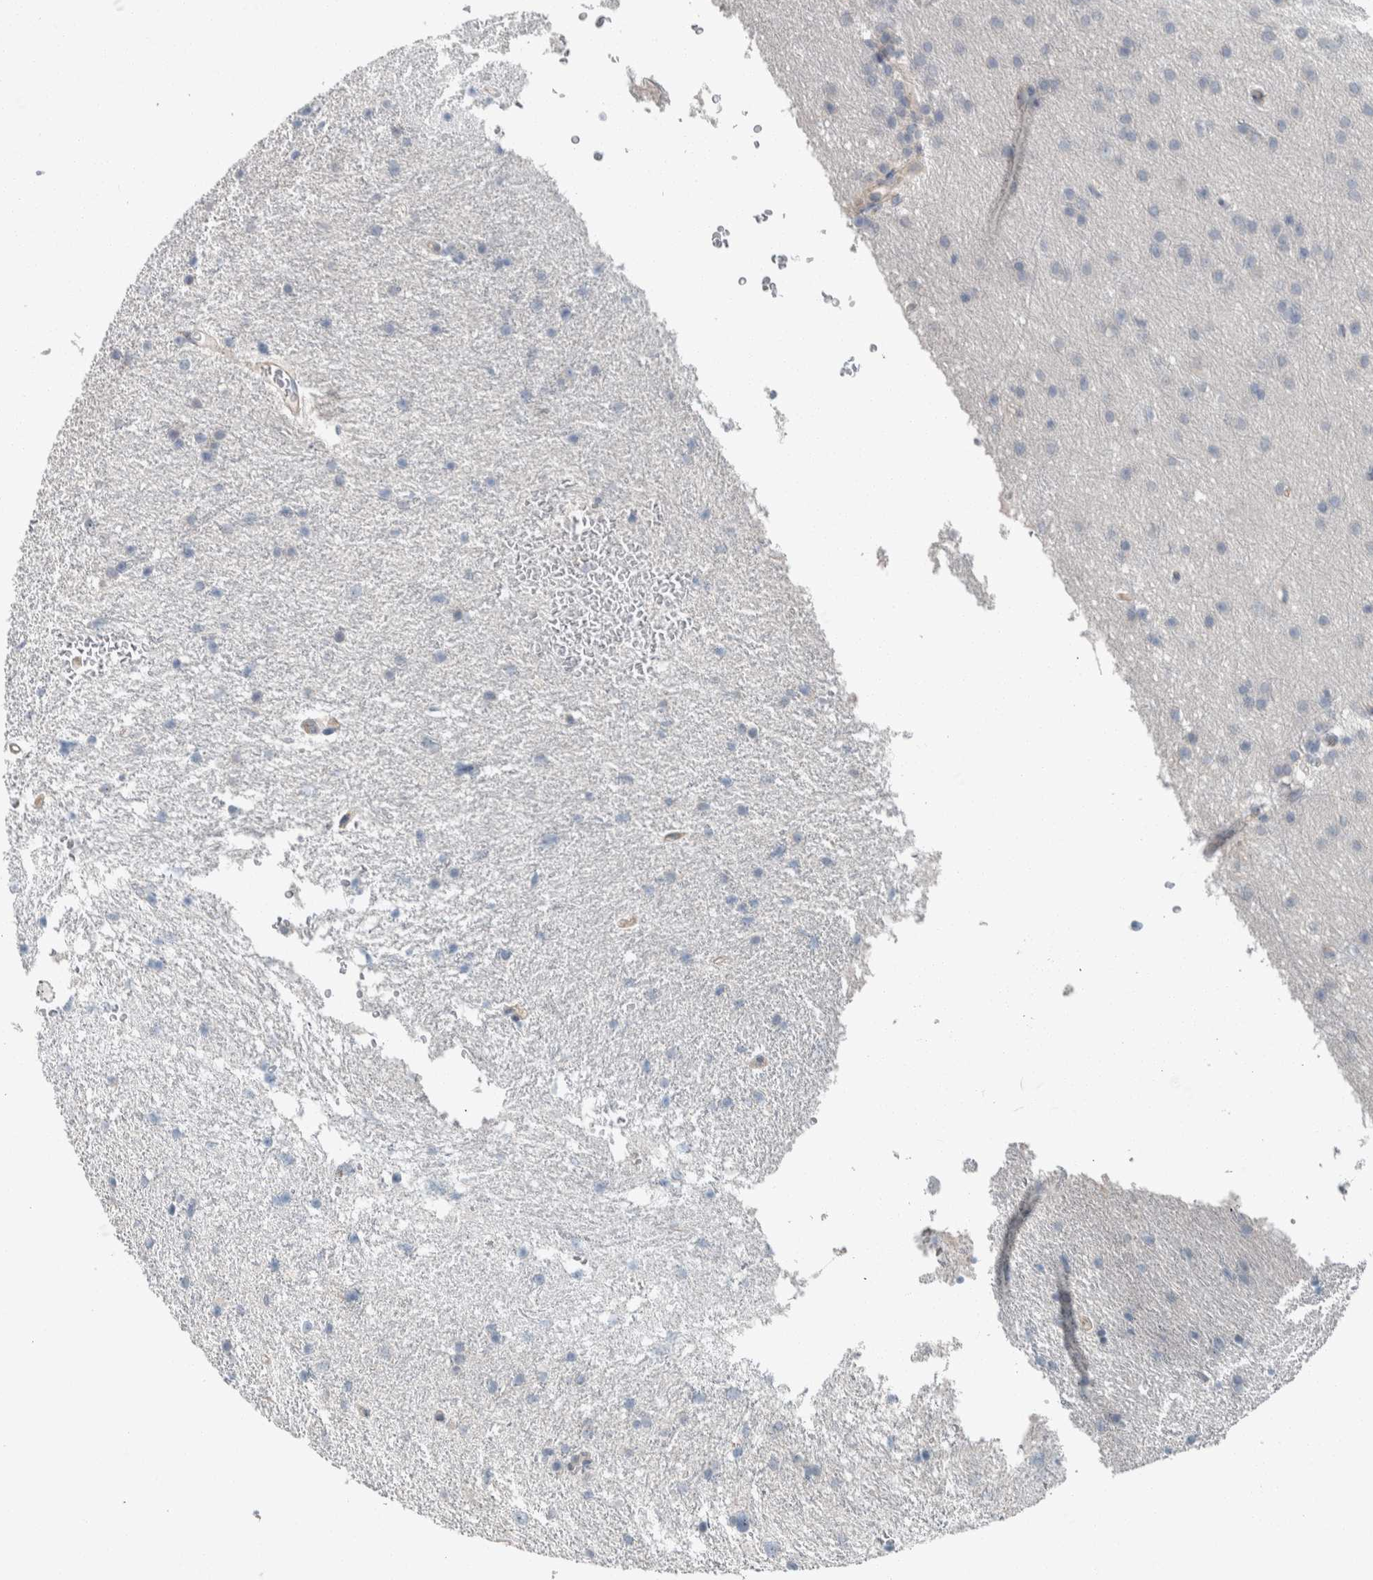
{"staining": {"intensity": "negative", "quantity": "none", "location": "none"}, "tissue": "glioma", "cell_type": "Tumor cells", "image_type": "cancer", "snomed": [{"axis": "morphology", "description": "Glioma, malignant, Low grade"}, {"axis": "topography", "description": "Brain"}], "caption": "Low-grade glioma (malignant) was stained to show a protein in brown. There is no significant staining in tumor cells.", "gene": "USP25", "patient": {"sex": "female", "age": 37}}